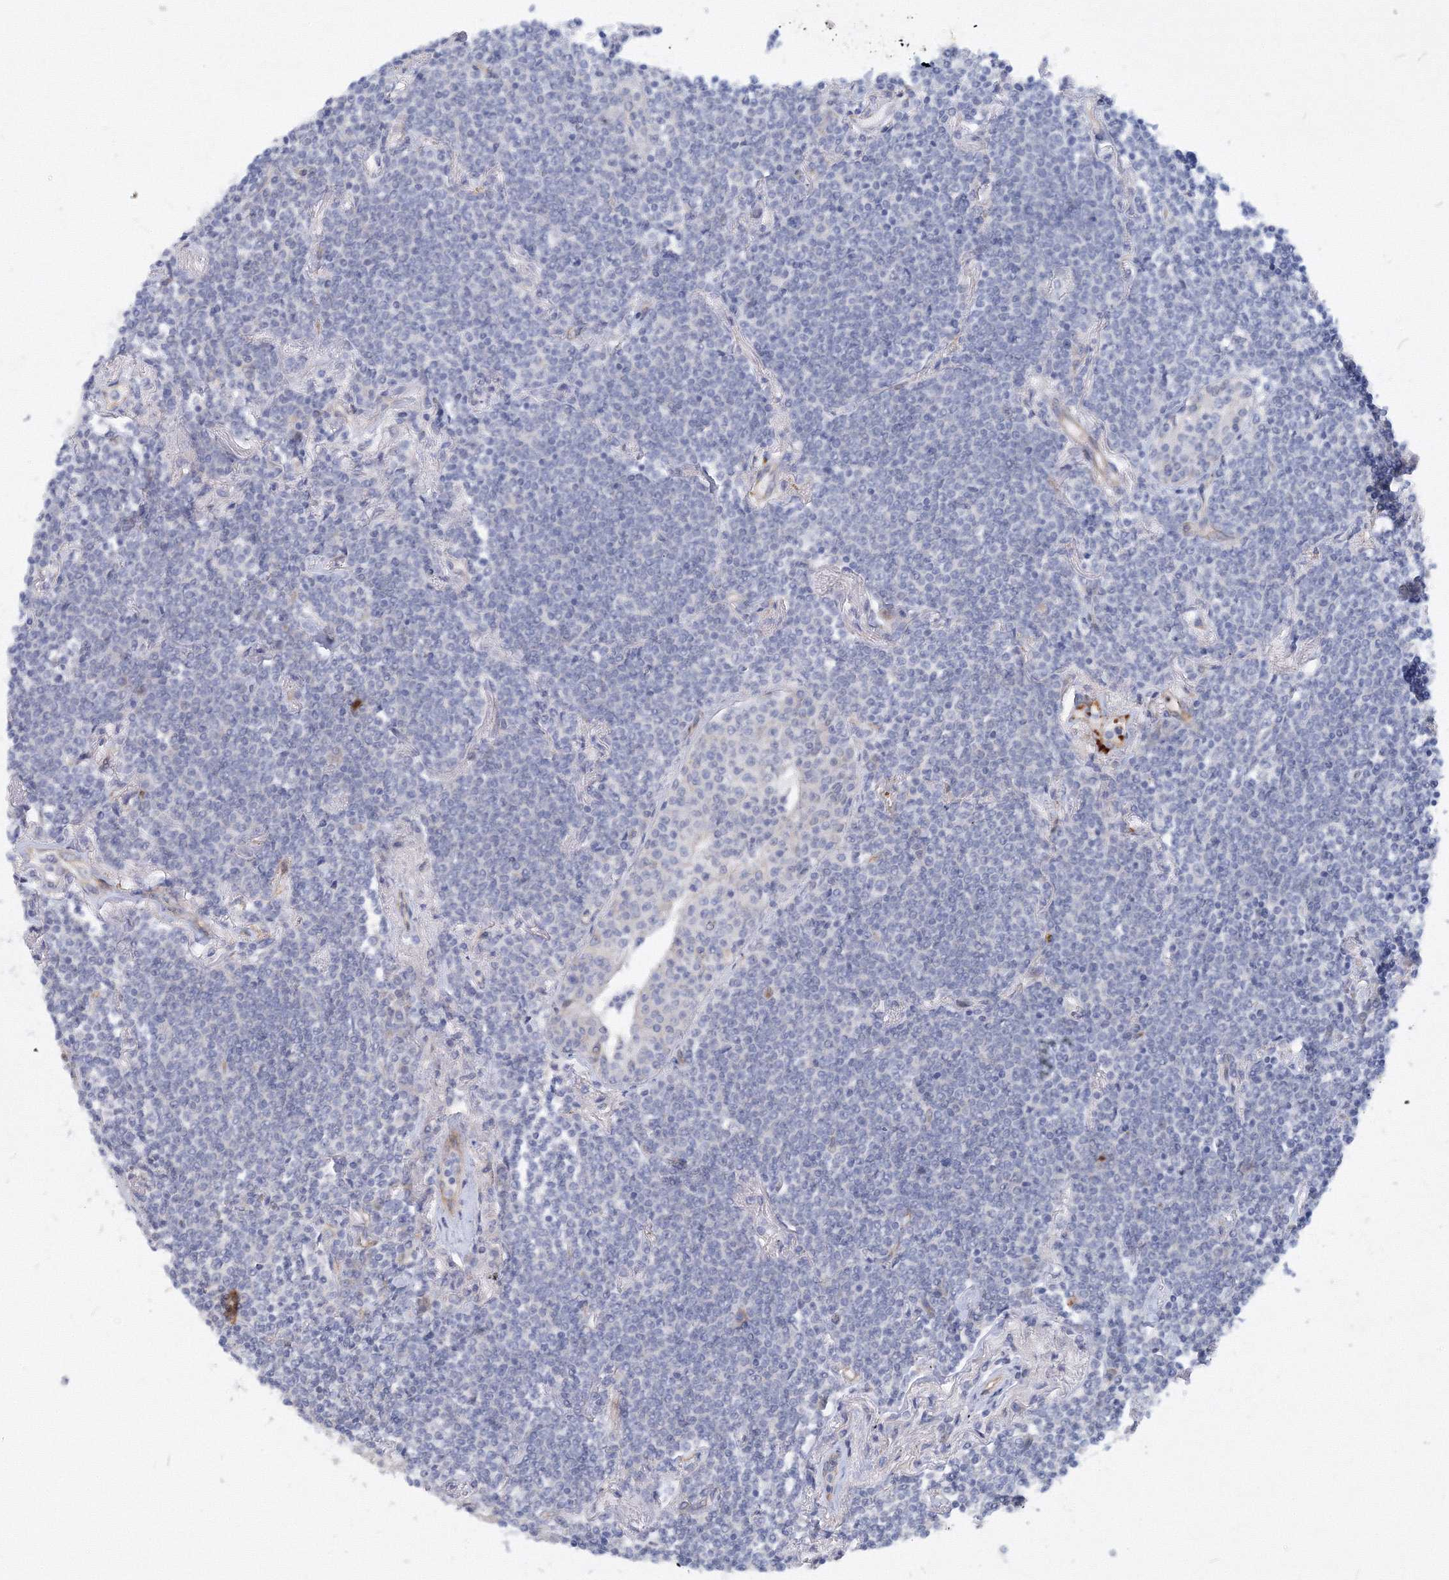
{"staining": {"intensity": "negative", "quantity": "none", "location": "none"}, "tissue": "lymphoma", "cell_type": "Tumor cells", "image_type": "cancer", "snomed": [{"axis": "morphology", "description": "Malignant lymphoma, non-Hodgkin's type, Low grade"}, {"axis": "topography", "description": "Lung"}], "caption": "Immunohistochemical staining of low-grade malignant lymphoma, non-Hodgkin's type displays no significant positivity in tumor cells. (DAB immunohistochemistry (IHC), high magnification).", "gene": "TANC1", "patient": {"sex": "female", "age": 71}}